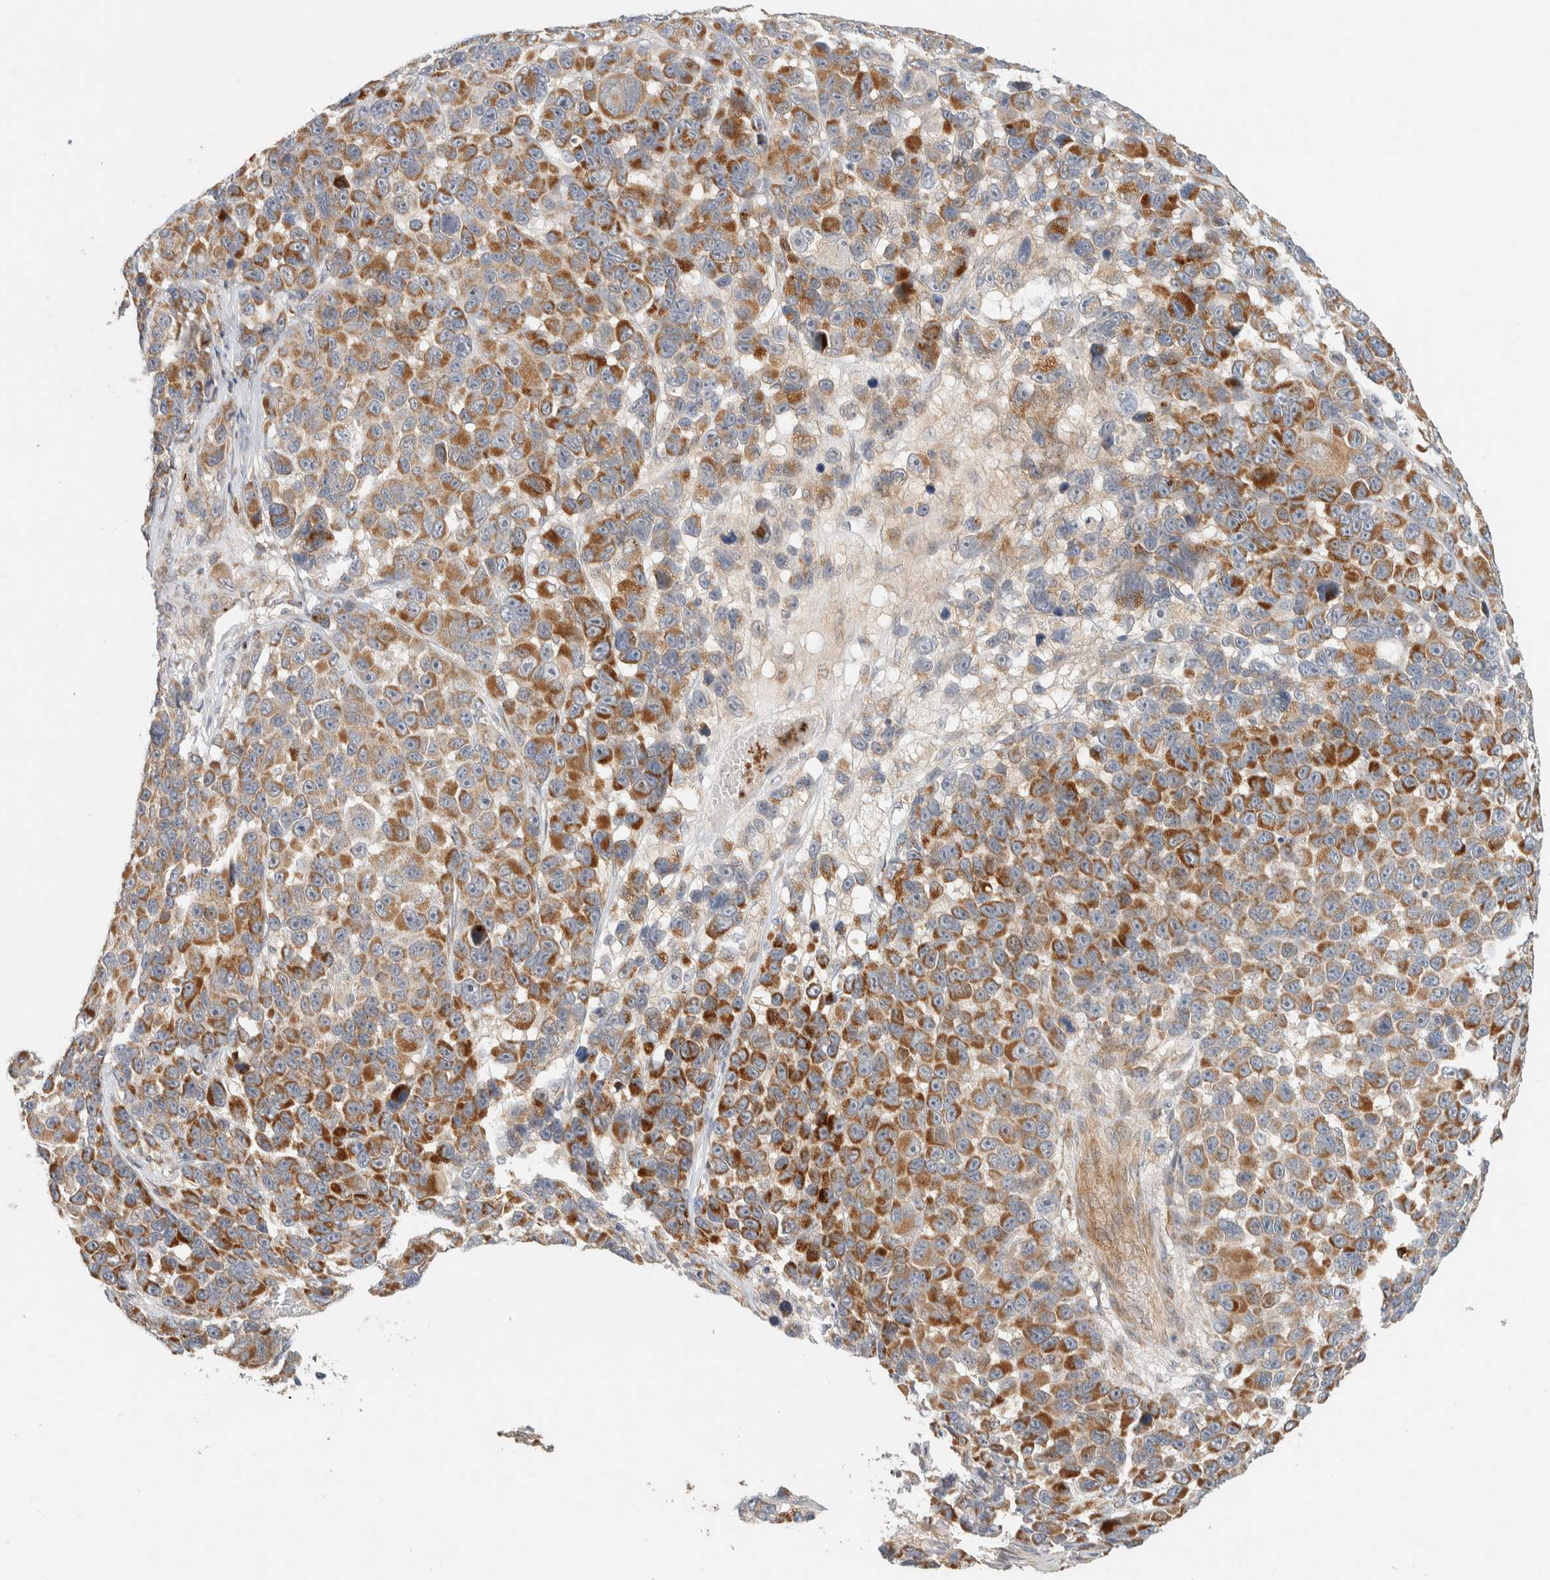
{"staining": {"intensity": "moderate", "quantity": ">75%", "location": "cytoplasmic/membranous"}, "tissue": "melanoma", "cell_type": "Tumor cells", "image_type": "cancer", "snomed": [{"axis": "morphology", "description": "Malignant melanoma, NOS"}, {"axis": "topography", "description": "Skin"}], "caption": "IHC (DAB) staining of malignant melanoma exhibits moderate cytoplasmic/membranous protein expression in about >75% of tumor cells.", "gene": "KIF9", "patient": {"sex": "male", "age": 53}}